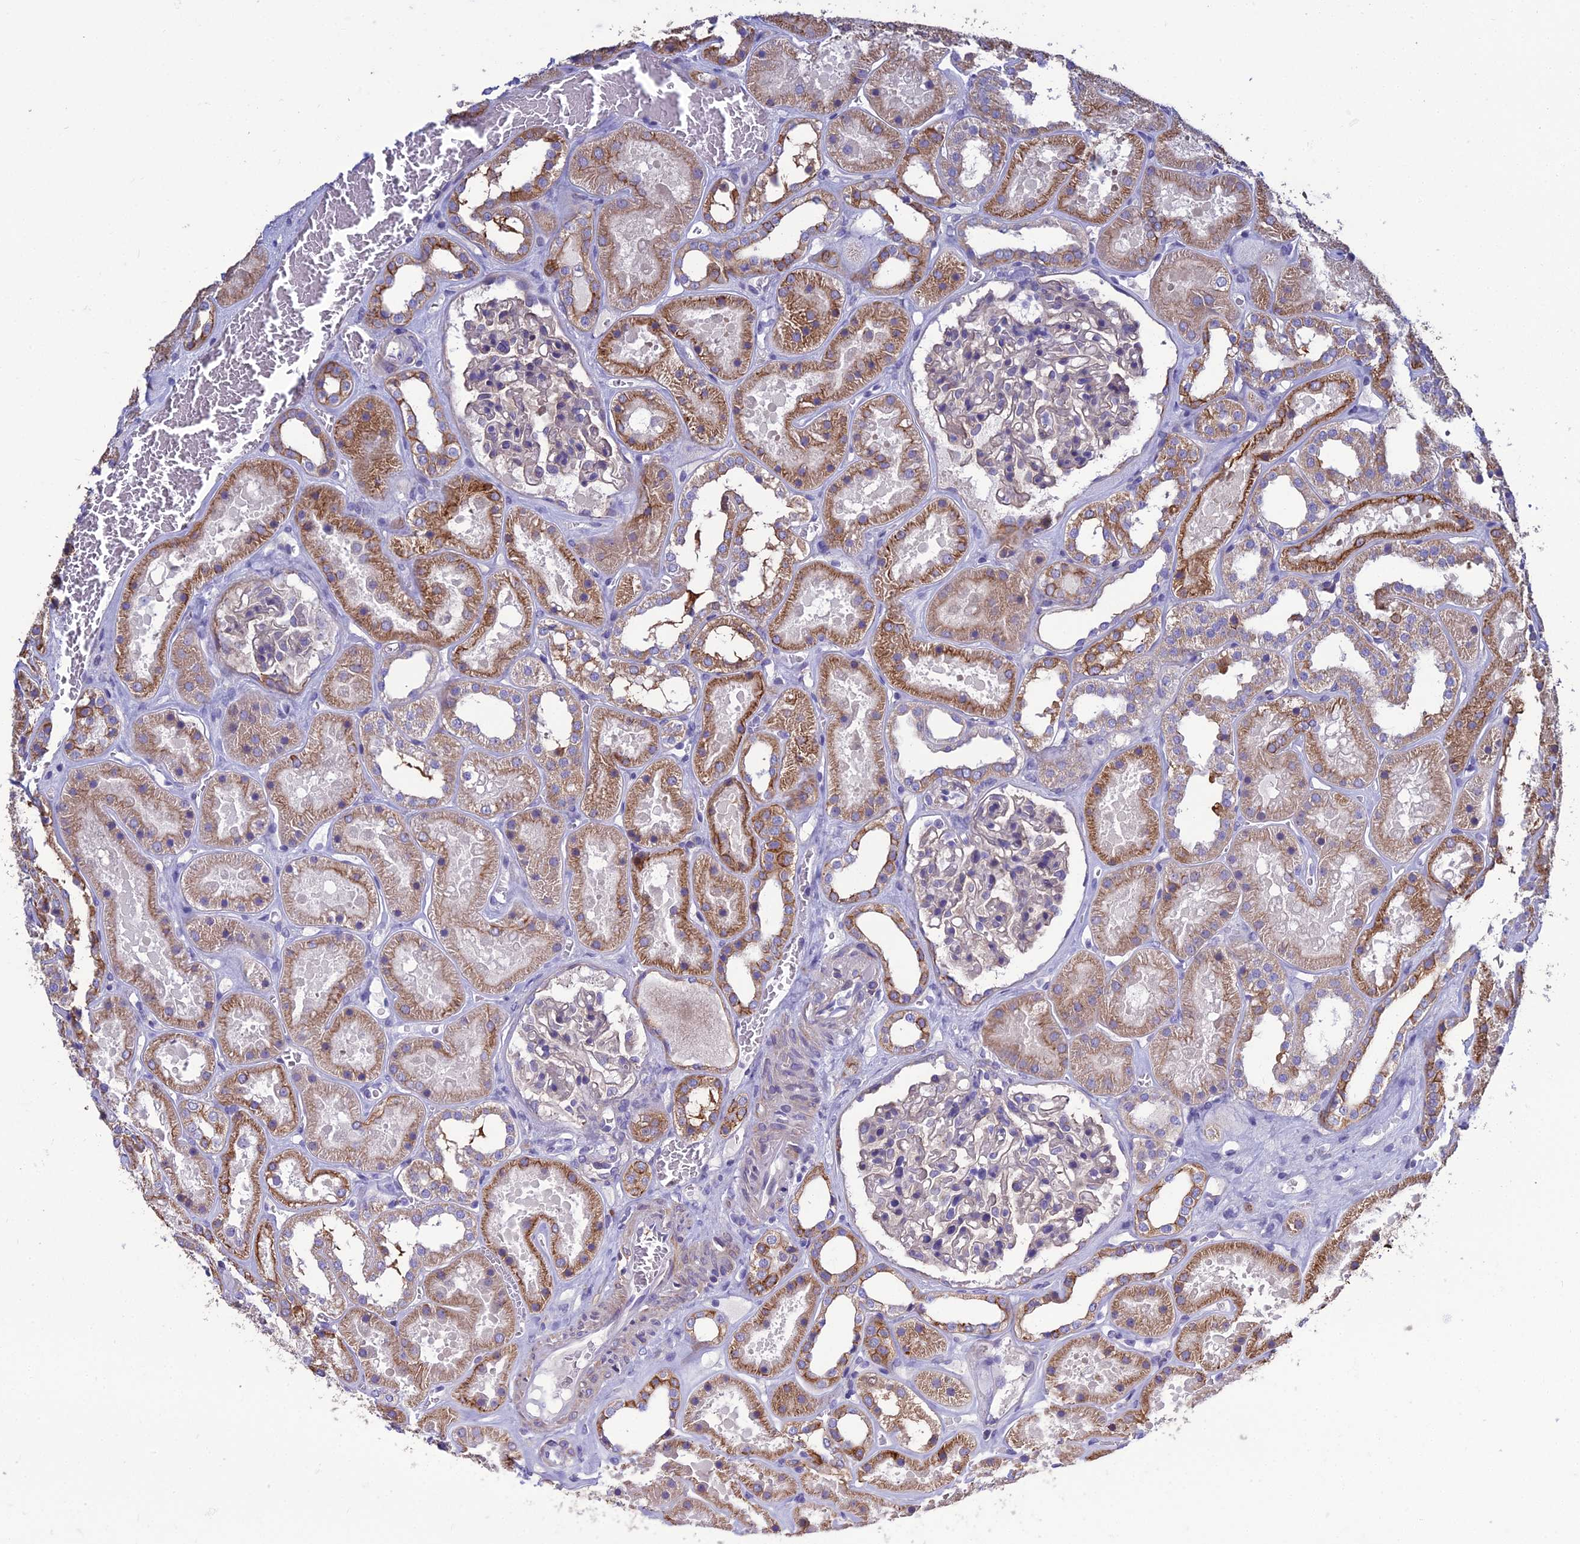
{"staining": {"intensity": "negative", "quantity": "none", "location": "none"}, "tissue": "kidney", "cell_type": "Cells in glomeruli", "image_type": "normal", "snomed": [{"axis": "morphology", "description": "Normal tissue, NOS"}, {"axis": "topography", "description": "Kidney"}], "caption": "Human kidney stained for a protein using IHC reveals no staining in cells in glomeruli.", "gene": "LZTS2", "patient": {"sex": "female", "age": 41}}